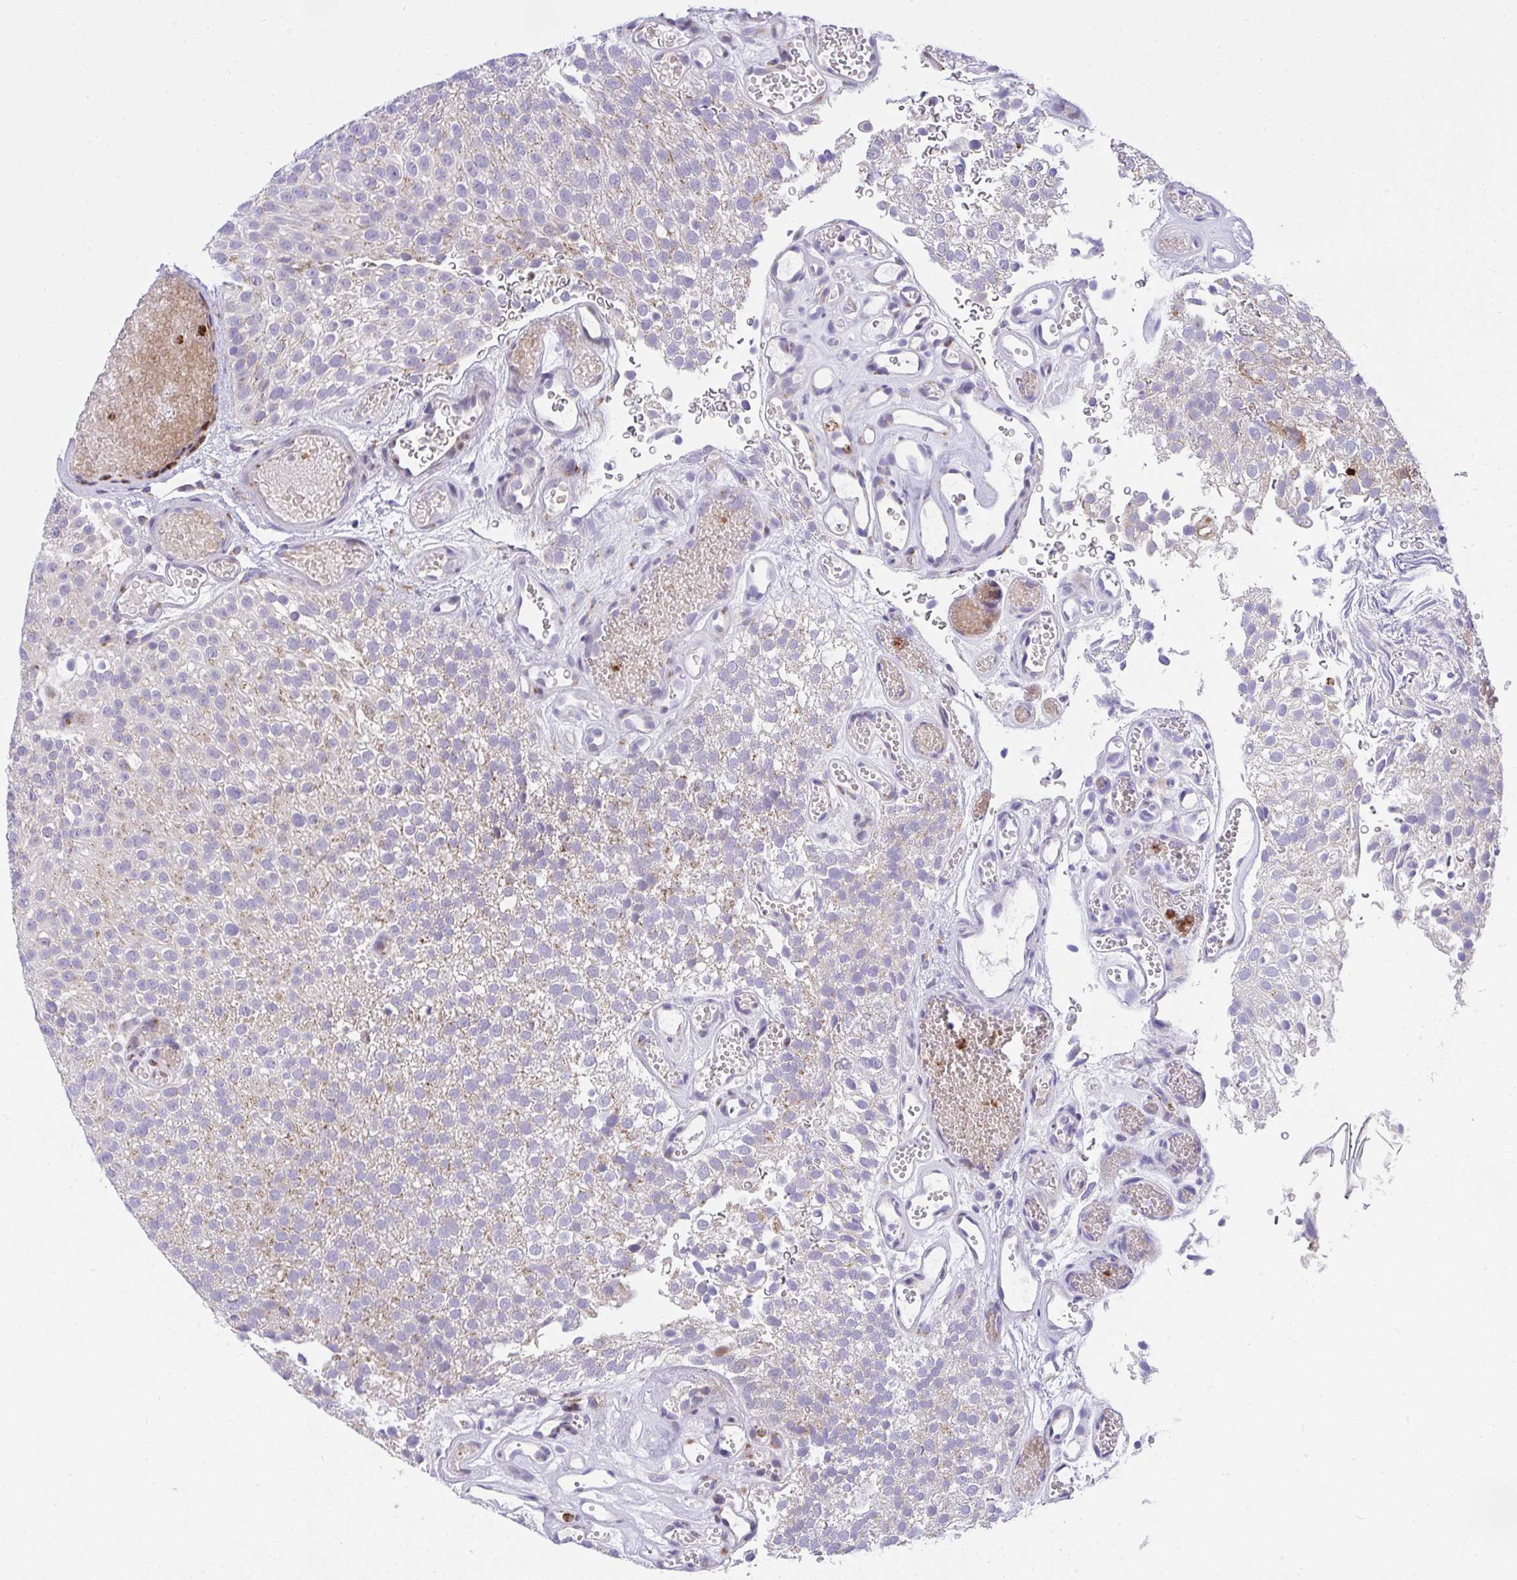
{"staining": {"intensity": "weak", "quantity": "<25%", "location": "cytoplasmic/membranous"}, "tissue": "urothelial cancer", "cell_type": "Tumor cells", "image_type": "cancer", "snomed": [{"axis": "morphology", "description": "Urothelial carcinoma, Low grade"}, {"axis": "topography", "description": "Urinary bladder"}], "caption": "A histopathology image of human urothelial carcinoma (low-grade) is negative for staining in tumor cells.", "gene": "ZNF554", "patient": {"sex": "male", "age": 78}}